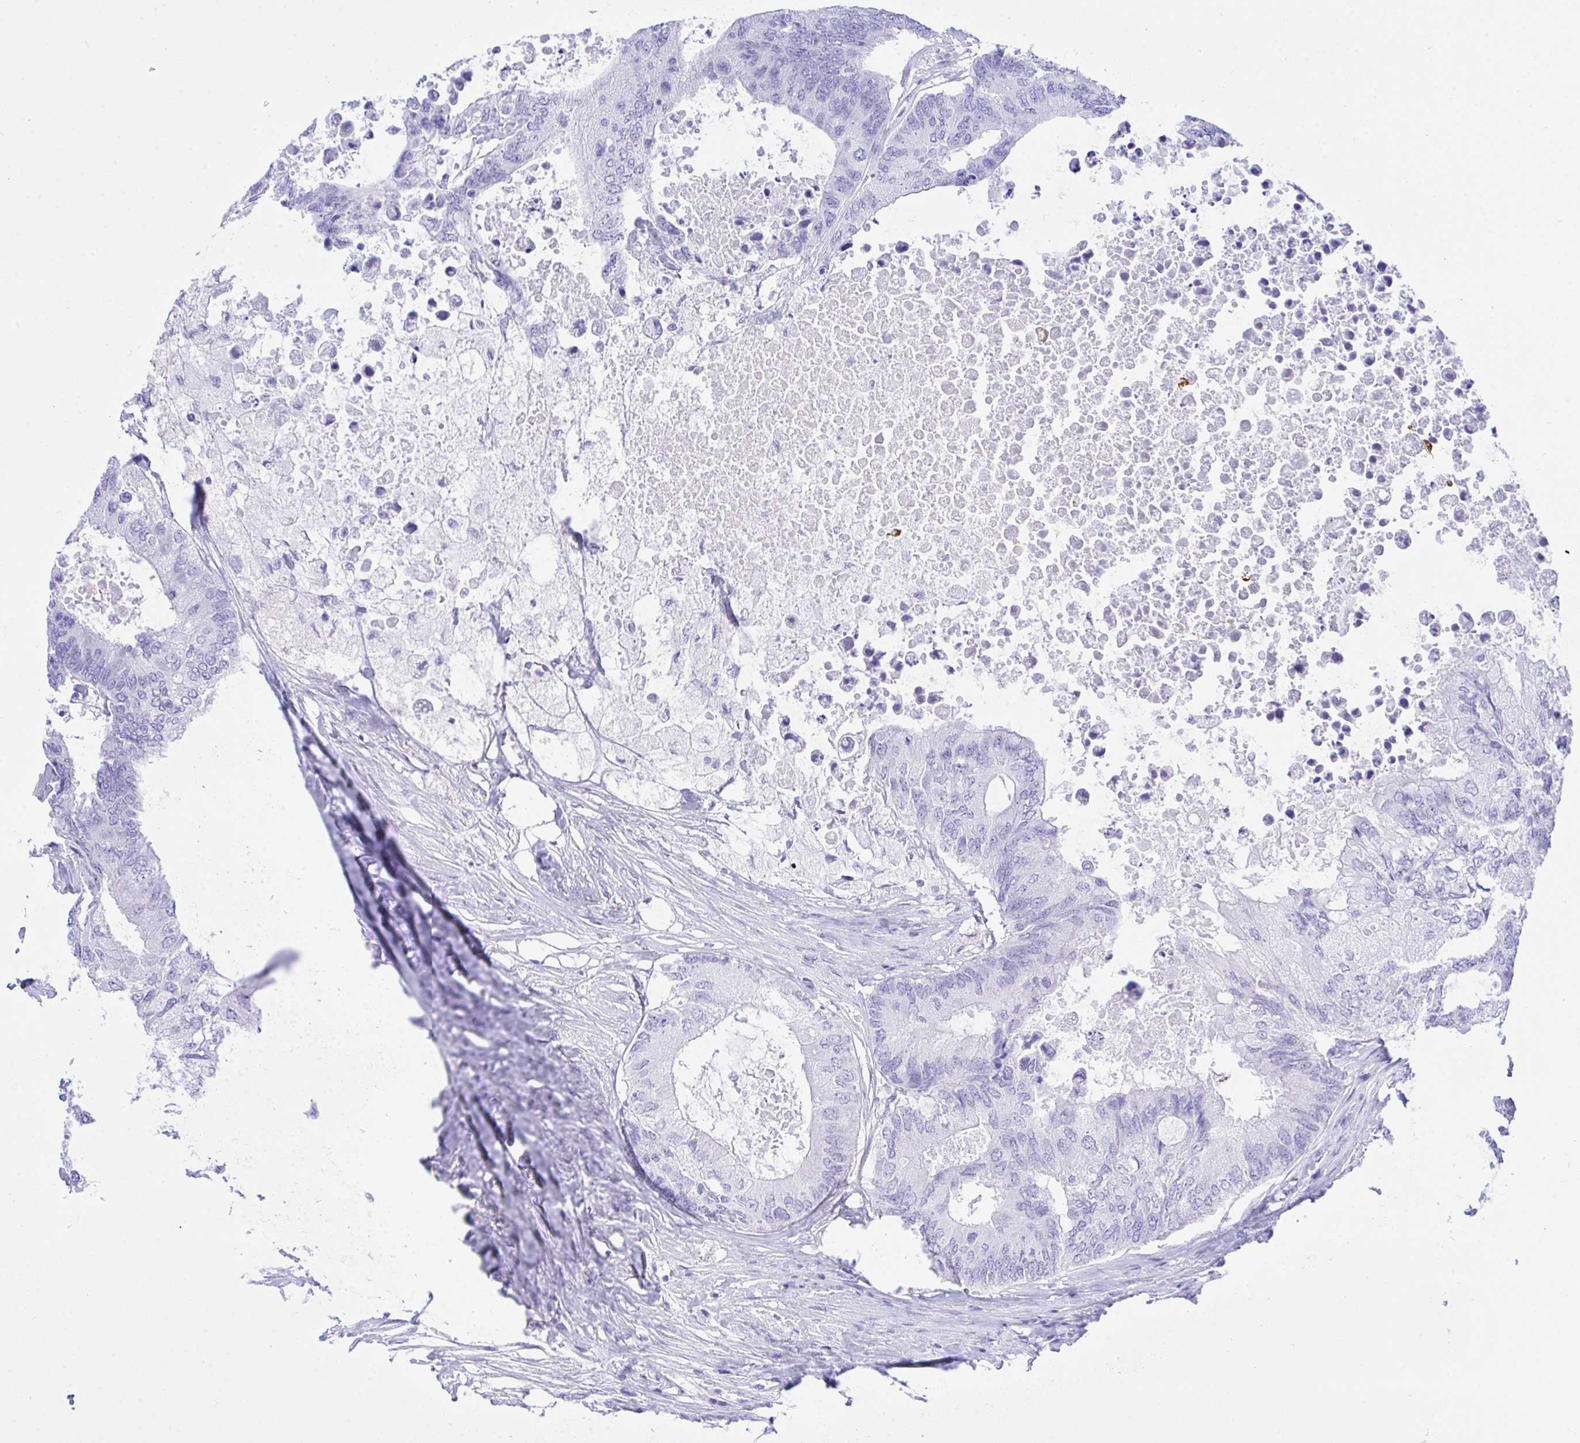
{"staining": {"intensity": "strong", "quantity": "<25%", "location": "cytoplasmic/membranous"}, "tissue": "colorectal cancer", "cell_type": "Tumor cells", "image_type": "cancer", "snomed": [{"axis": "morphology", "description": "Adenocarcinoma, NOS"}, {"axis": "topography", "description": "Colon"}], "caption": "Colorectal cancer was stained to show a protein in brown. There is medium levels of strong cytoplasmic/membranous staining in approximately <25% of tumor cells.", "gene": "SELENOV", "patient": {"sex": "male", "age": 71}}